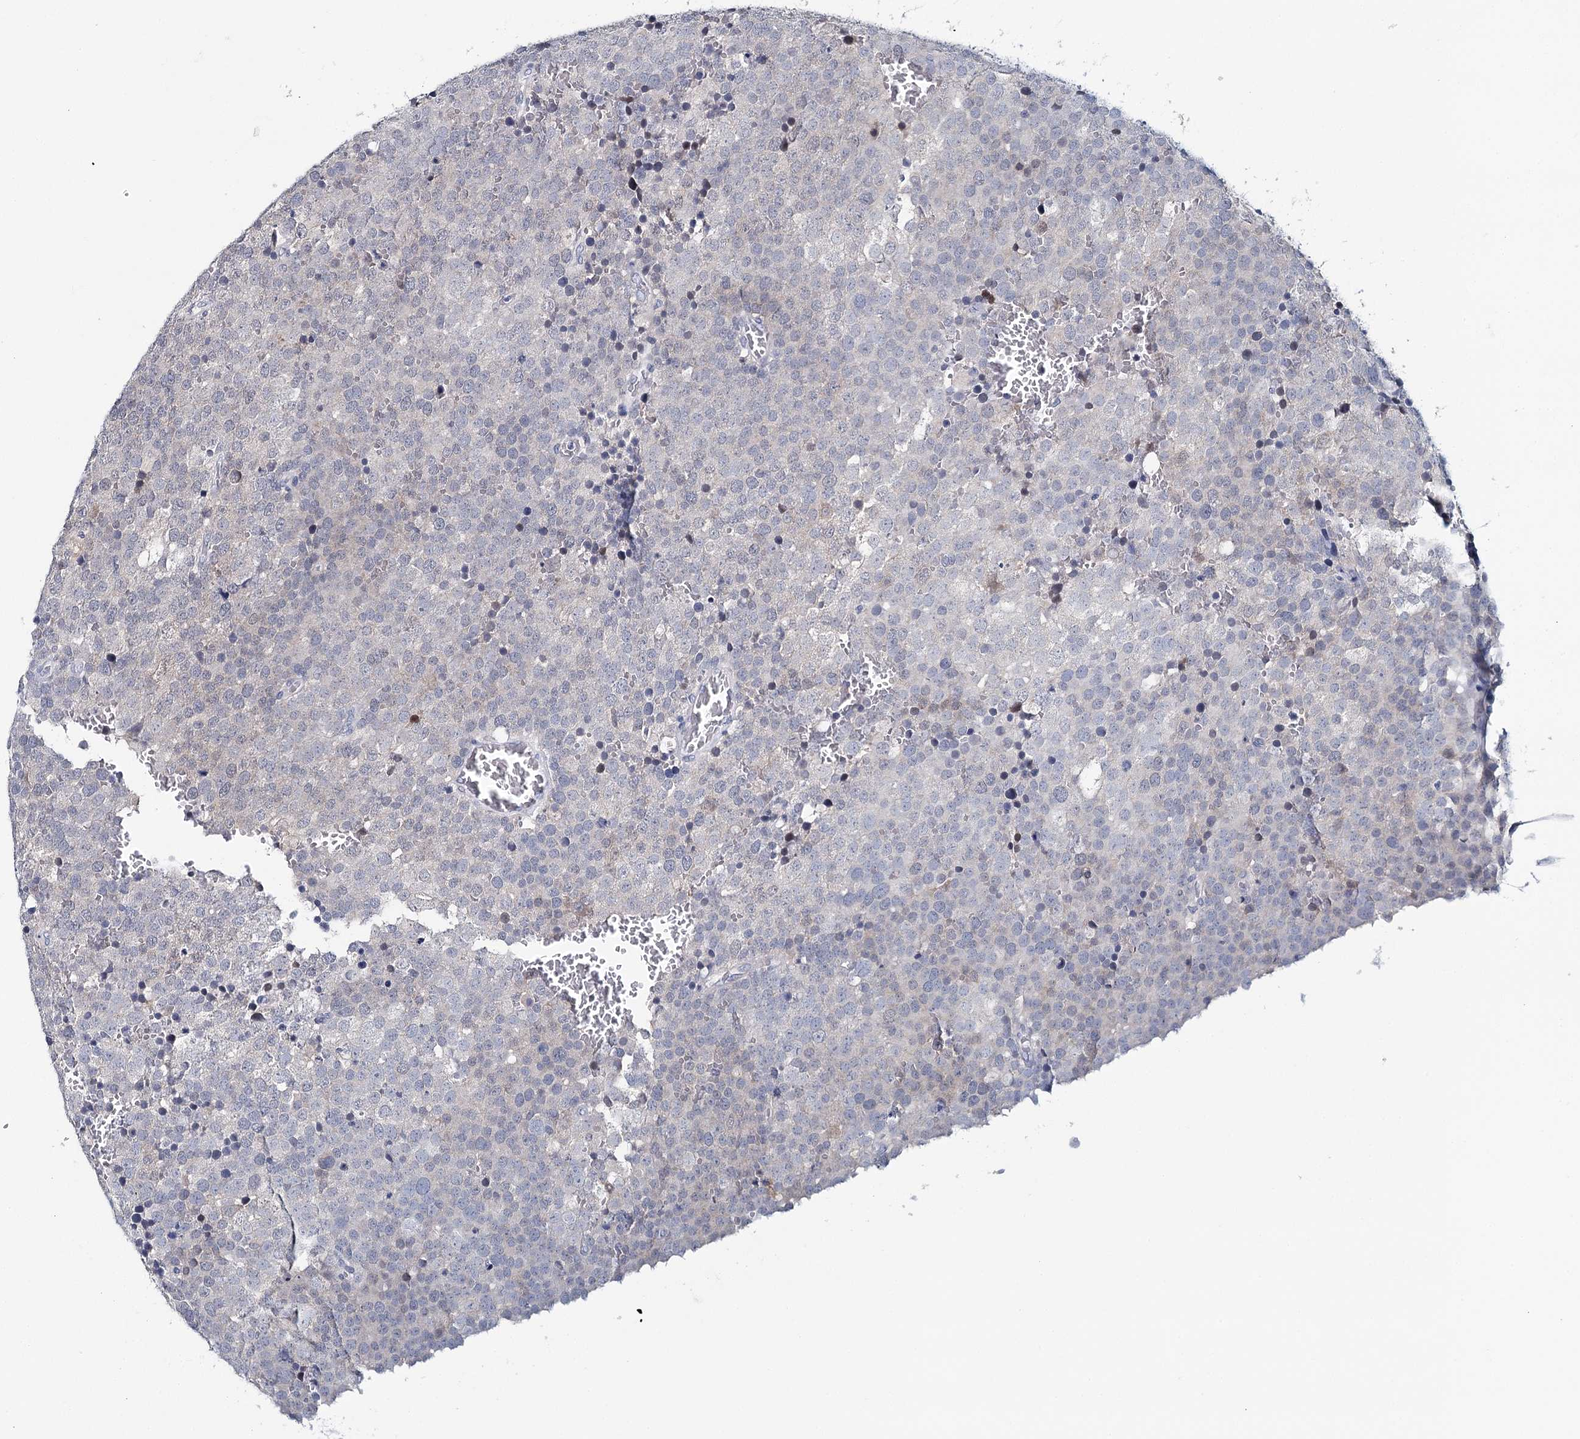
{"staining": {"intensity": "negative", "quantity": "none", "location": "none"}, "tissue": "testis cancer", "cell_type": "Tumor cells", "image_type": "cancer", "snomed": [{"axis": "morphology", "description": "Seminoma, NOS"}, {"axis": "topography", "description": "Testis"}], "caption": "This is a image of immunohistochemistry staining of seminoma (testis), which shows no expression in tumor cells.", "gene": "HSPA4L", "patient": {"sex": "male", "age": 71}}